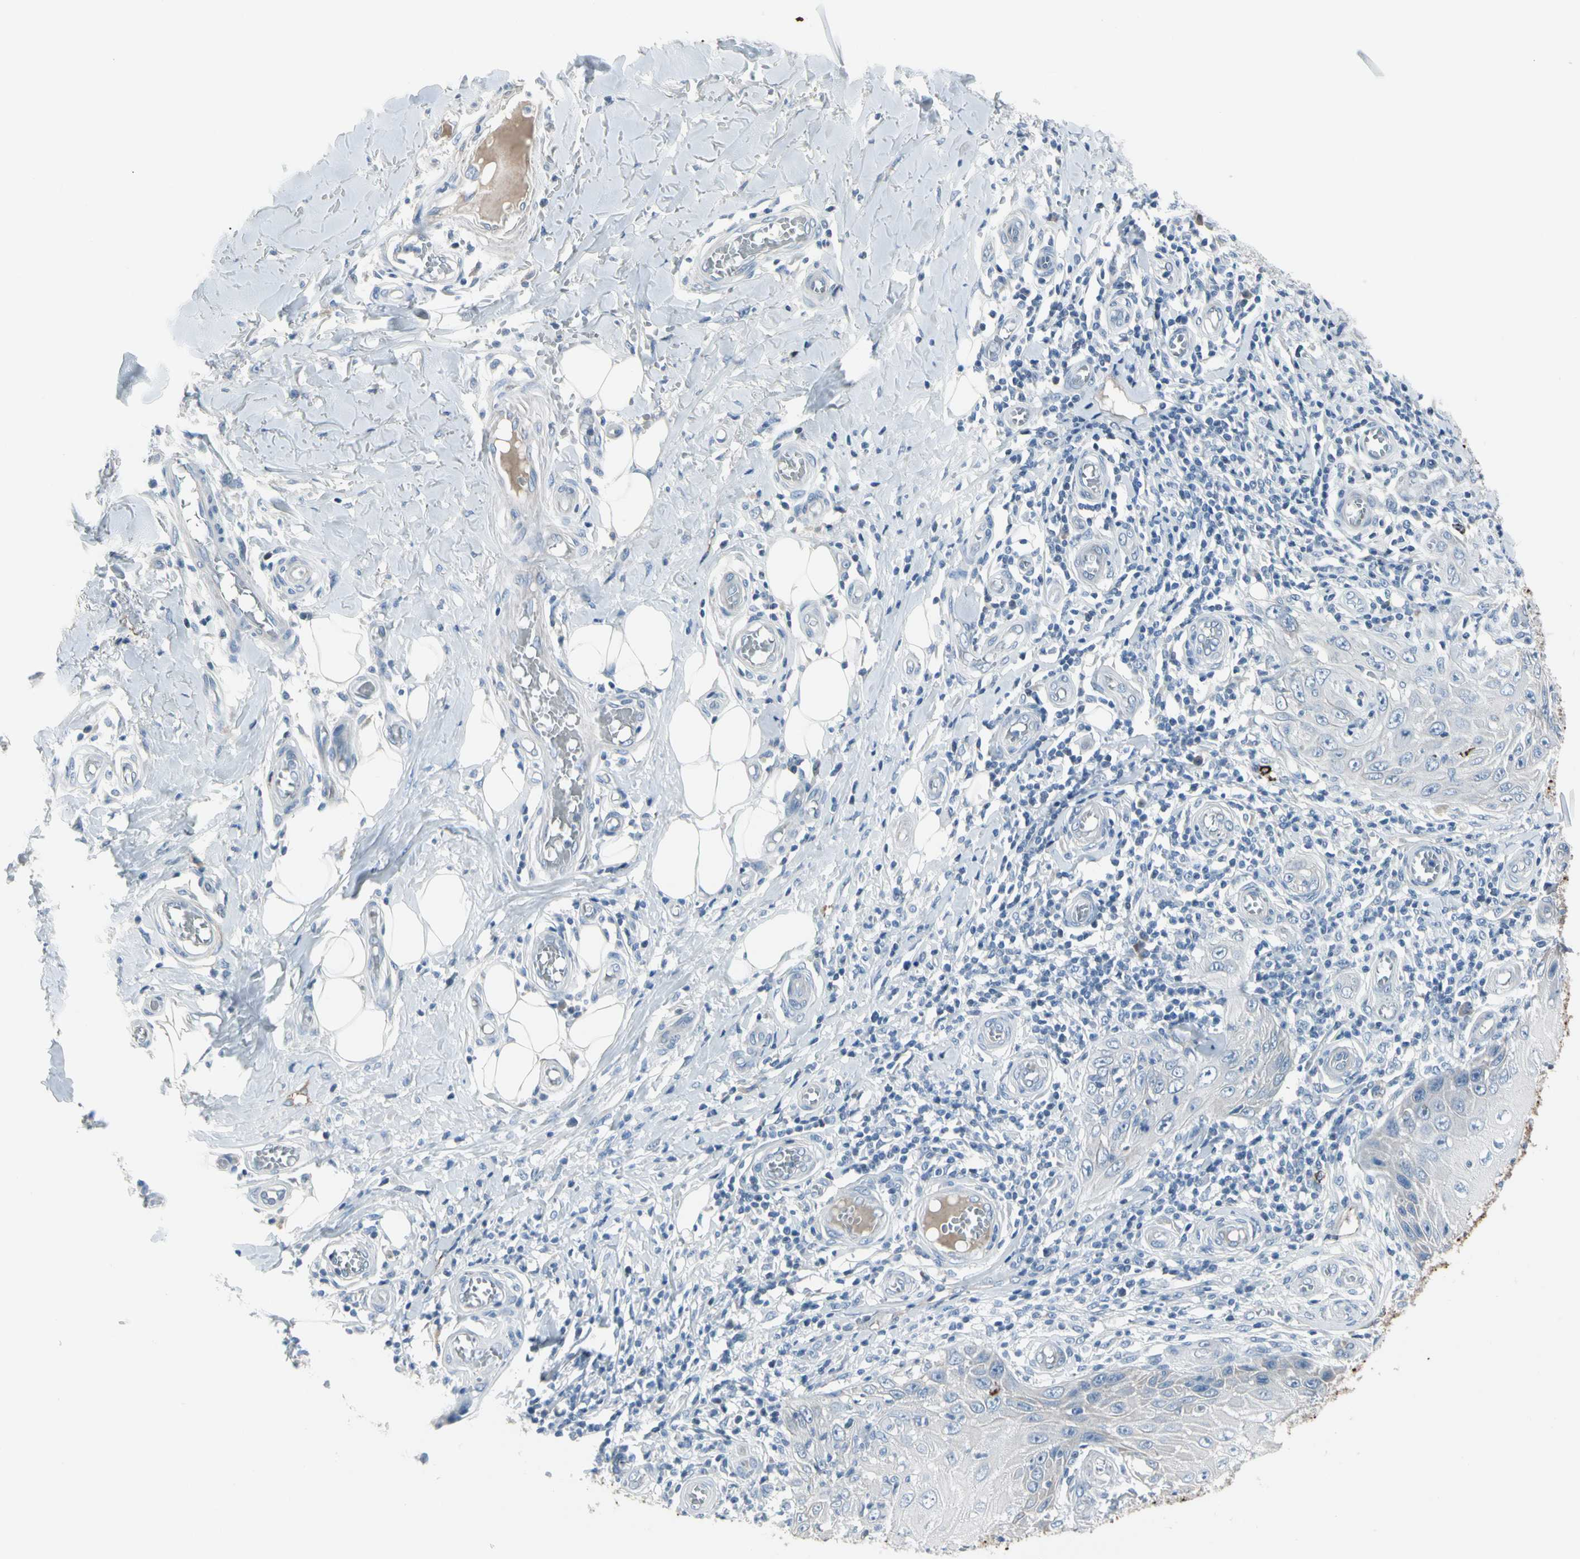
{"staining": {"intensity": "negative", "quantity": "none", "location": "none"}, "tissue": "skin cancer", "cell_type": "Tumor cells", "image_type": "cancer", "snomed": [{"axis": "morphology", "description": "Squamous cell carcinoma, NOS"}, {"axis": "topography", "description": "Skin"}], "caption": "The immunohistochemistry photomicrograph has no significant positivity in tumor cells of skin cancer tissue. (DAB IHC with hematoxylin counter stain).", "gene": "PIGR", "patient": {"sex": "female", "age": 73}}